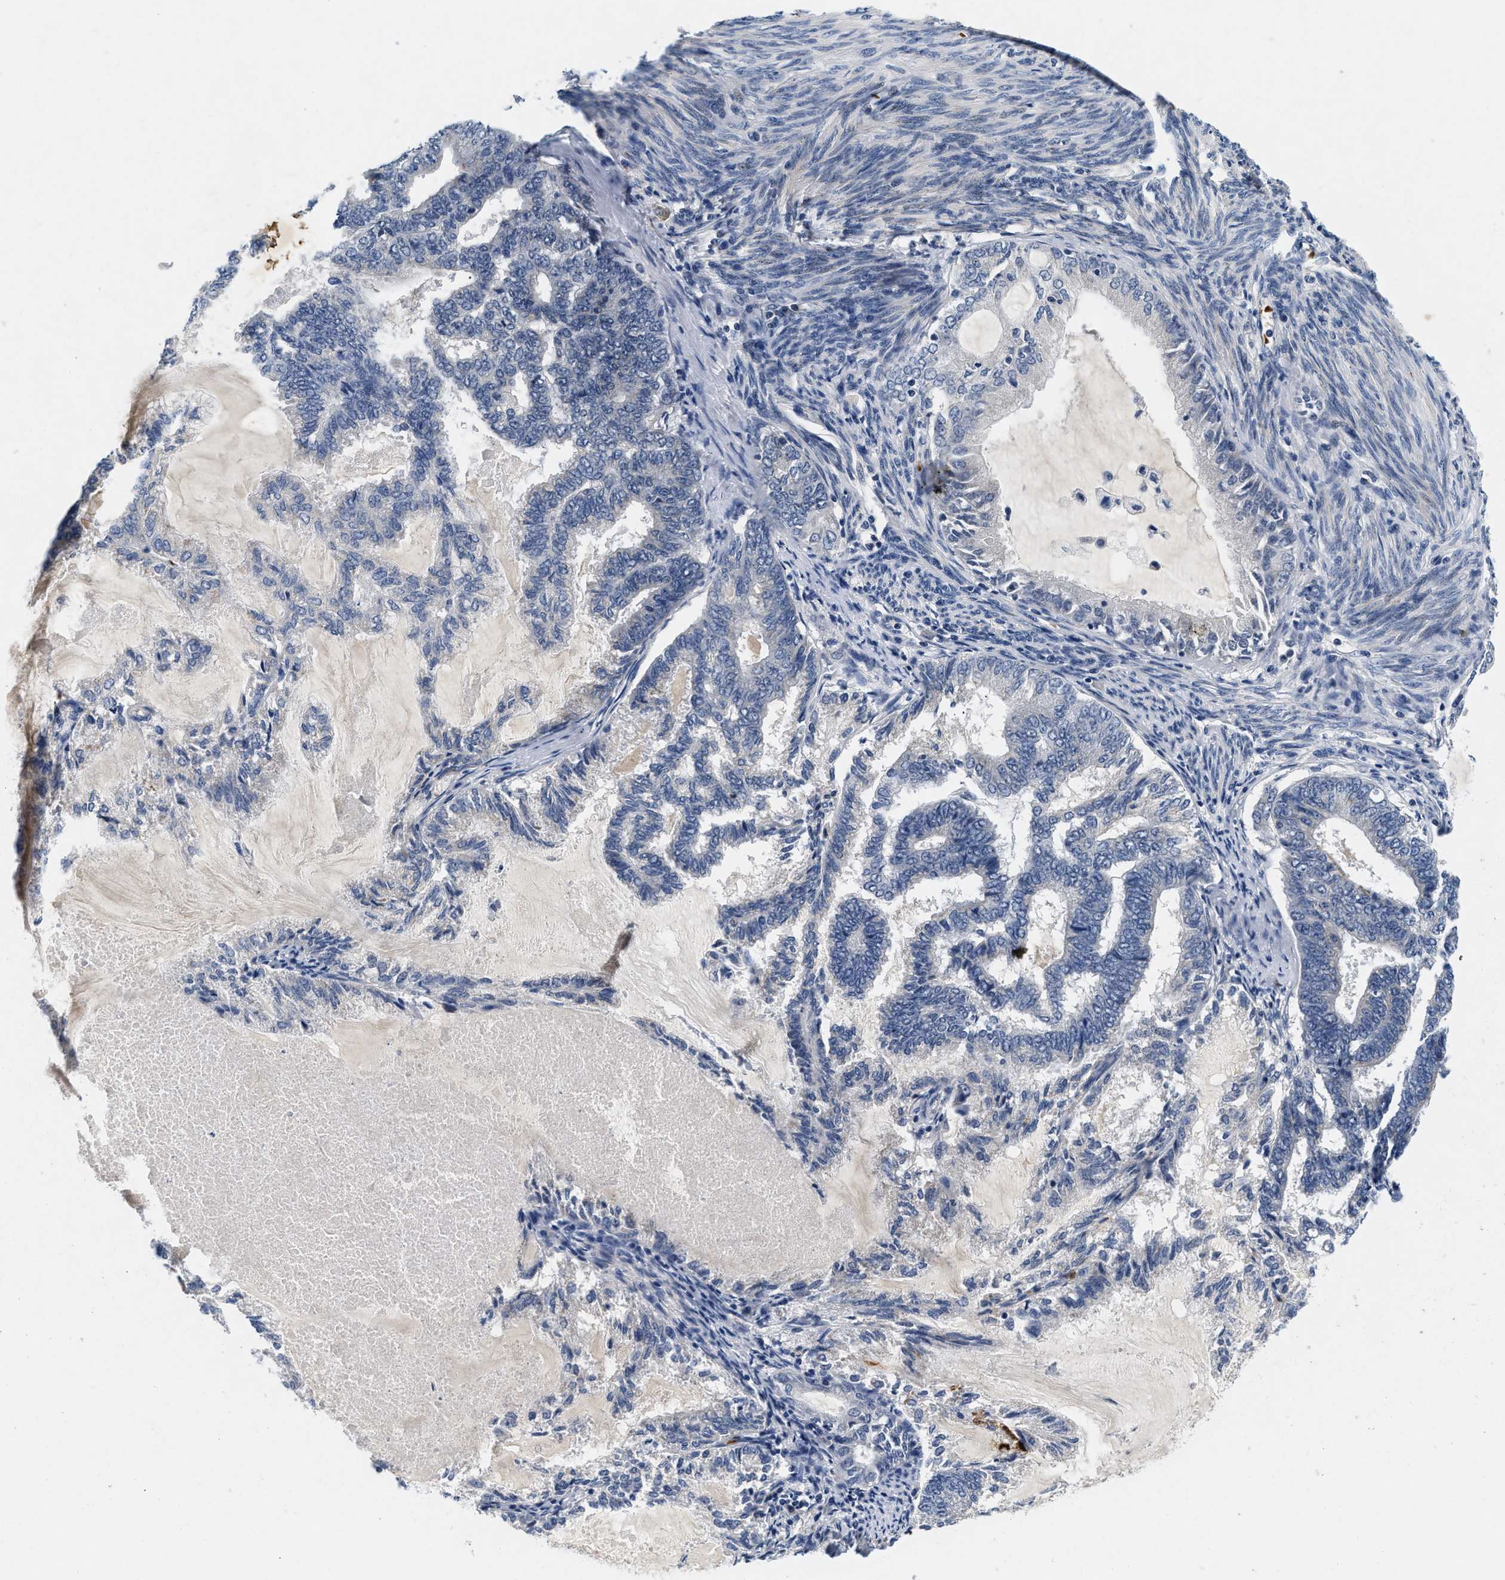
{"staining": {"intensity": "negative", "quantity": "none", "location": "none"}, "tissue": "endometrial cancer", "cell_type": "Tumor cells", "image_type": "cancer", "snomed": [{"axis": "morphology", "description": "Adenocarcinoma, NOS"}, {"axis": "topography", "description": "Endometrium"}], "caption": "Micrograph shows no significant protein positivity in tumor cells of endometrial cancer. (DAB (3,3'-diaminobenzidine) IHC visualized using brightfield microscopy, high magnification).", "gene": "PDP1", "patient": {"sex": "female", "age": 86}}